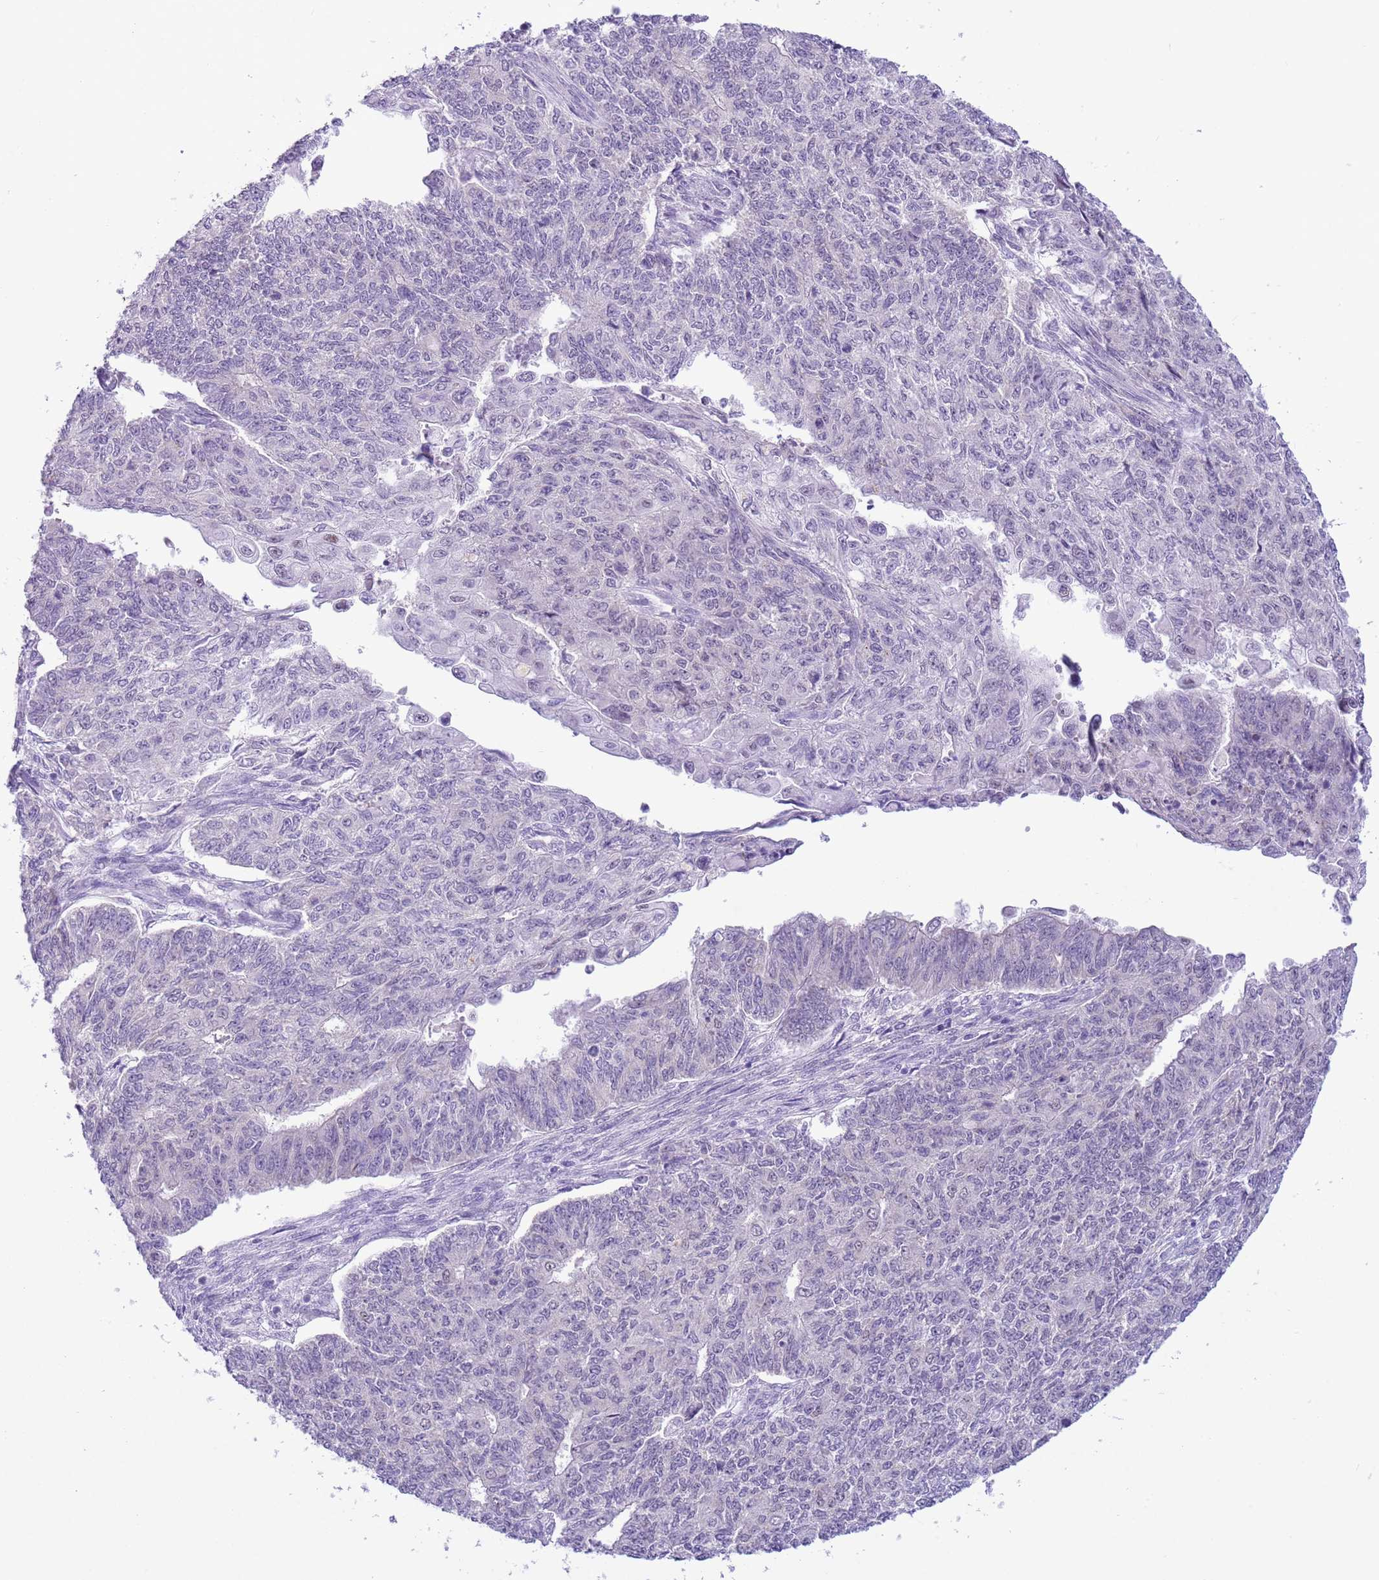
{"staining": {"intensity": "negative", "quantity": "none", "location": "none"}, "tissue": "endometrial cancer", "cell_type": "Tumor cells", "image_type": "cancer", "snomed": [{"axis": "morphology", "description": "Adenocarcinoma, NOS"}, {"axis": "topography", "description": "Endometrium"}], "caption": "Immunohistochemistry image of endometrial adenocarcinoma stained for a protein (brown), which shows no expression in tumor cells. (DAB immunohistochemistry (IHC) with hematoxylin counter stain).", "gene": "FAM120C", "patient": {"sex": "female", "age": 32}}